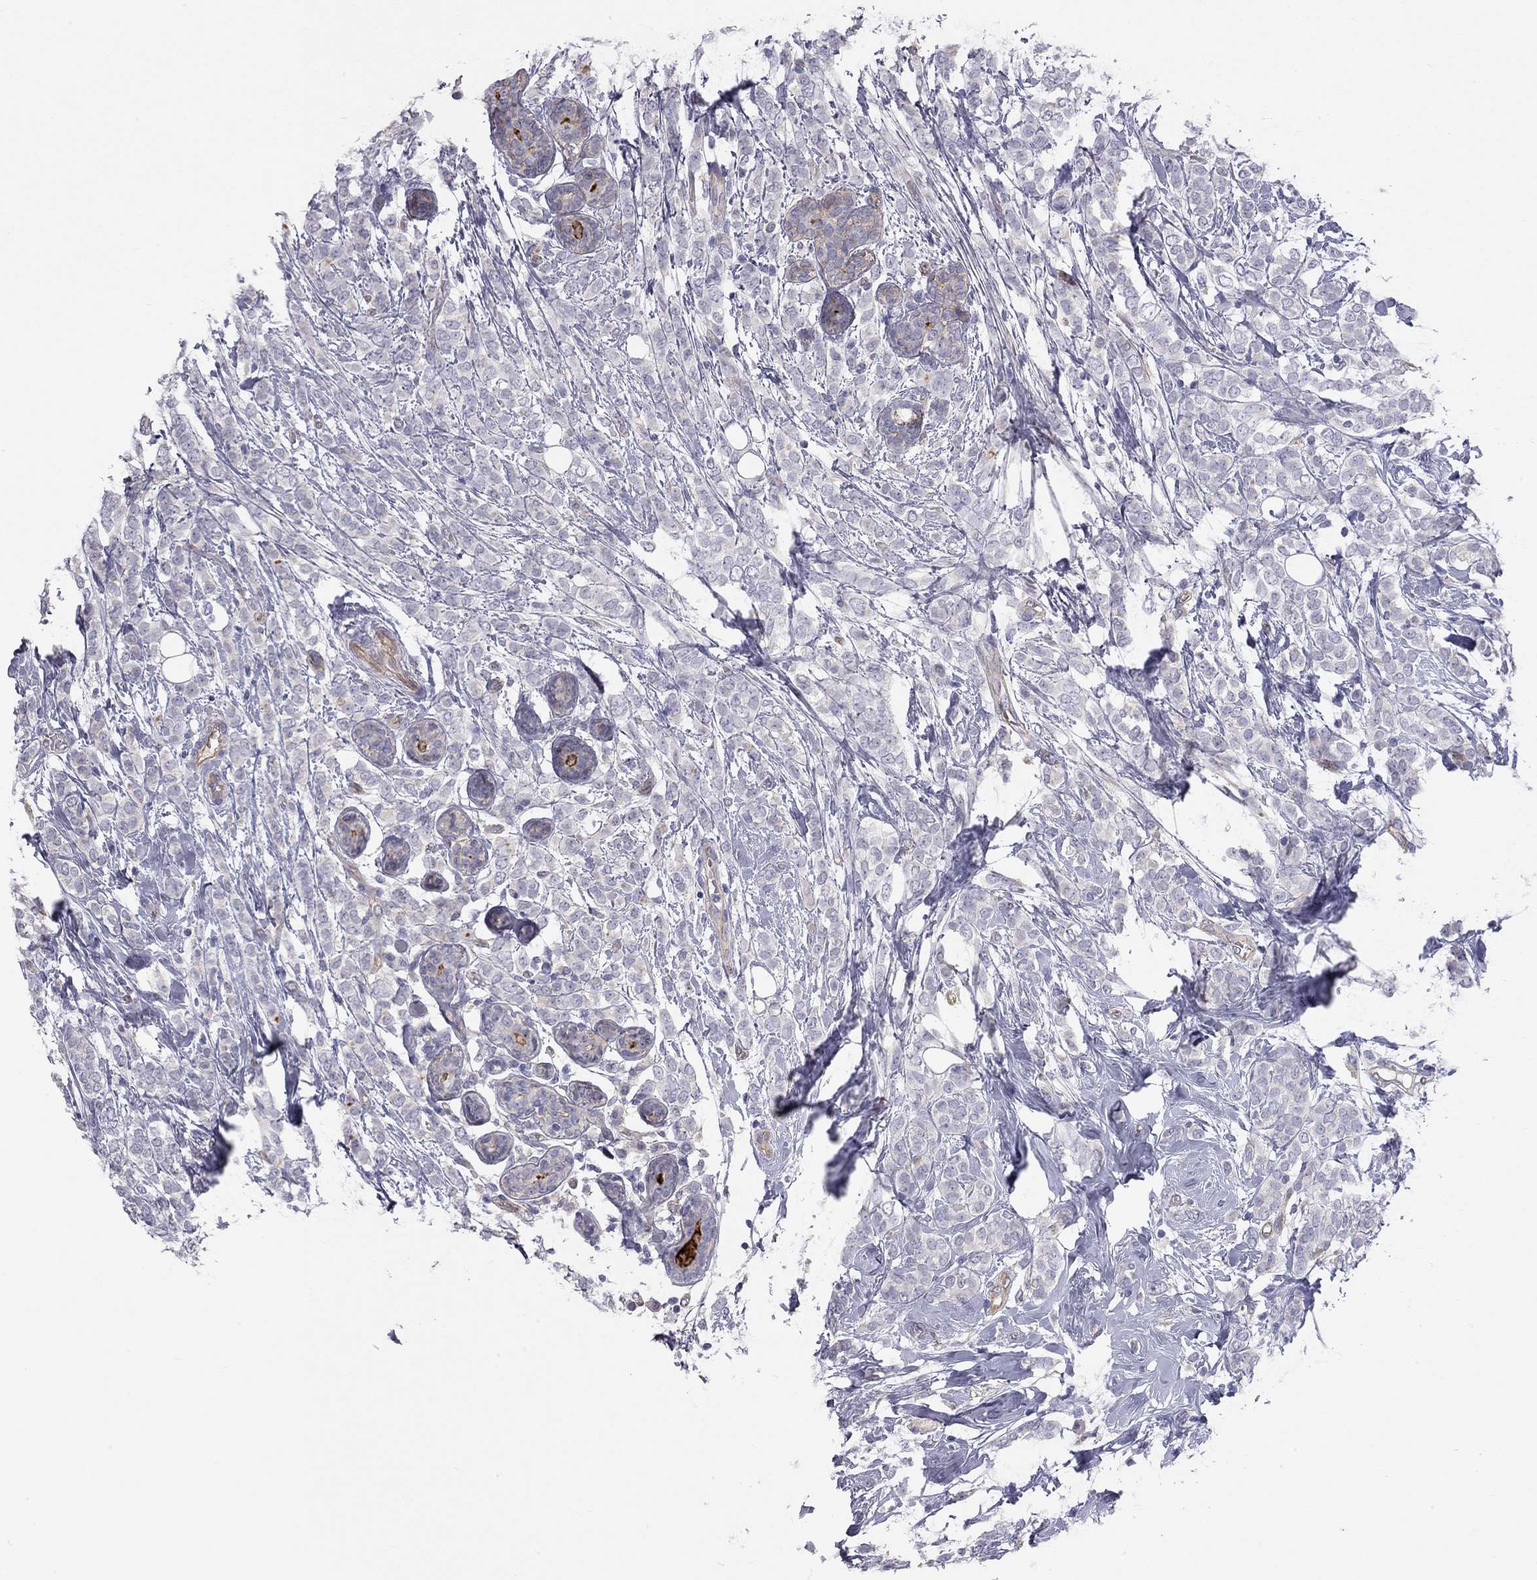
{"staining": {"intensity": "weak", "quantity": "<25%", "location": "cytoplasmic/membranous"}, "tissue": "breast cancer", "cell_type": "Tumor cells", "image_type": "cancer", "snomed": [{"axis": "morphology", "description": "Lobular carcinoma"}, {"axis": "topography", "description": "Breast"}], "caption": "This is a image of immunohistochemistry (IHC) staining of breast cancer (lobular carcinoma), which shows no expression in tumor cells.", "gene": "GPRC5B", "patient": {"sex": "female", "age": 49}}